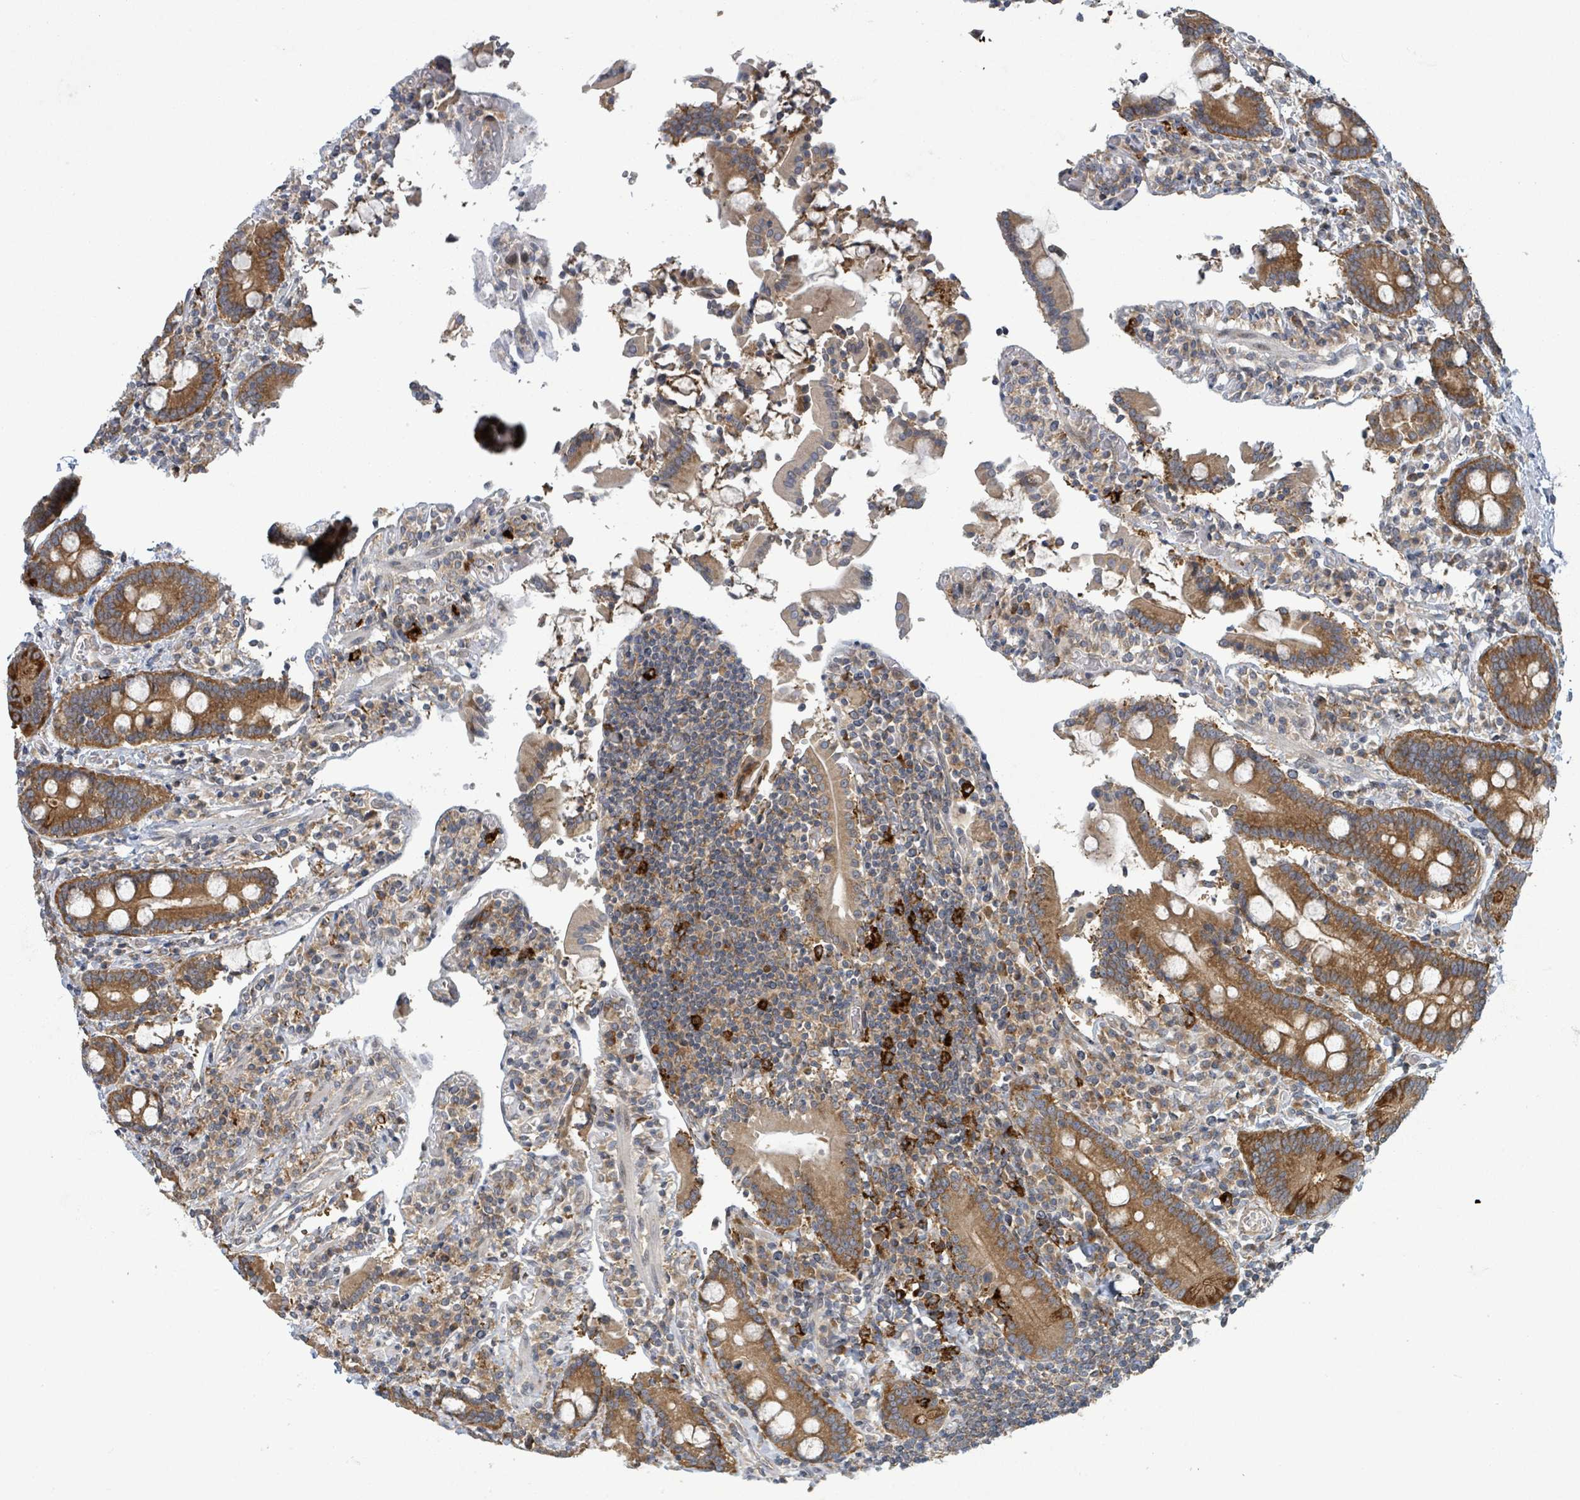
{"staining": {"intensity": "strong", "quantity": ">75%", "location": "cytoplasmic/membranous"}, "tissue": "duodenum", "cell_type": "Glandular cells", "image_type": "normal", "snomed": [{"axis": "morphology", "description": "Normal tissue, NOS"}, {"axis": "topography", "description": "Duodenum"}], "caption": "Immunohistochemical staining of unremarkable human duodenum exhibits >75% levels of strong cytoplasmic/membranous protein expression in about >75% of glandular cells.", "gene": "OR51E1", "patient": {"sex": "male", "age": 55}}